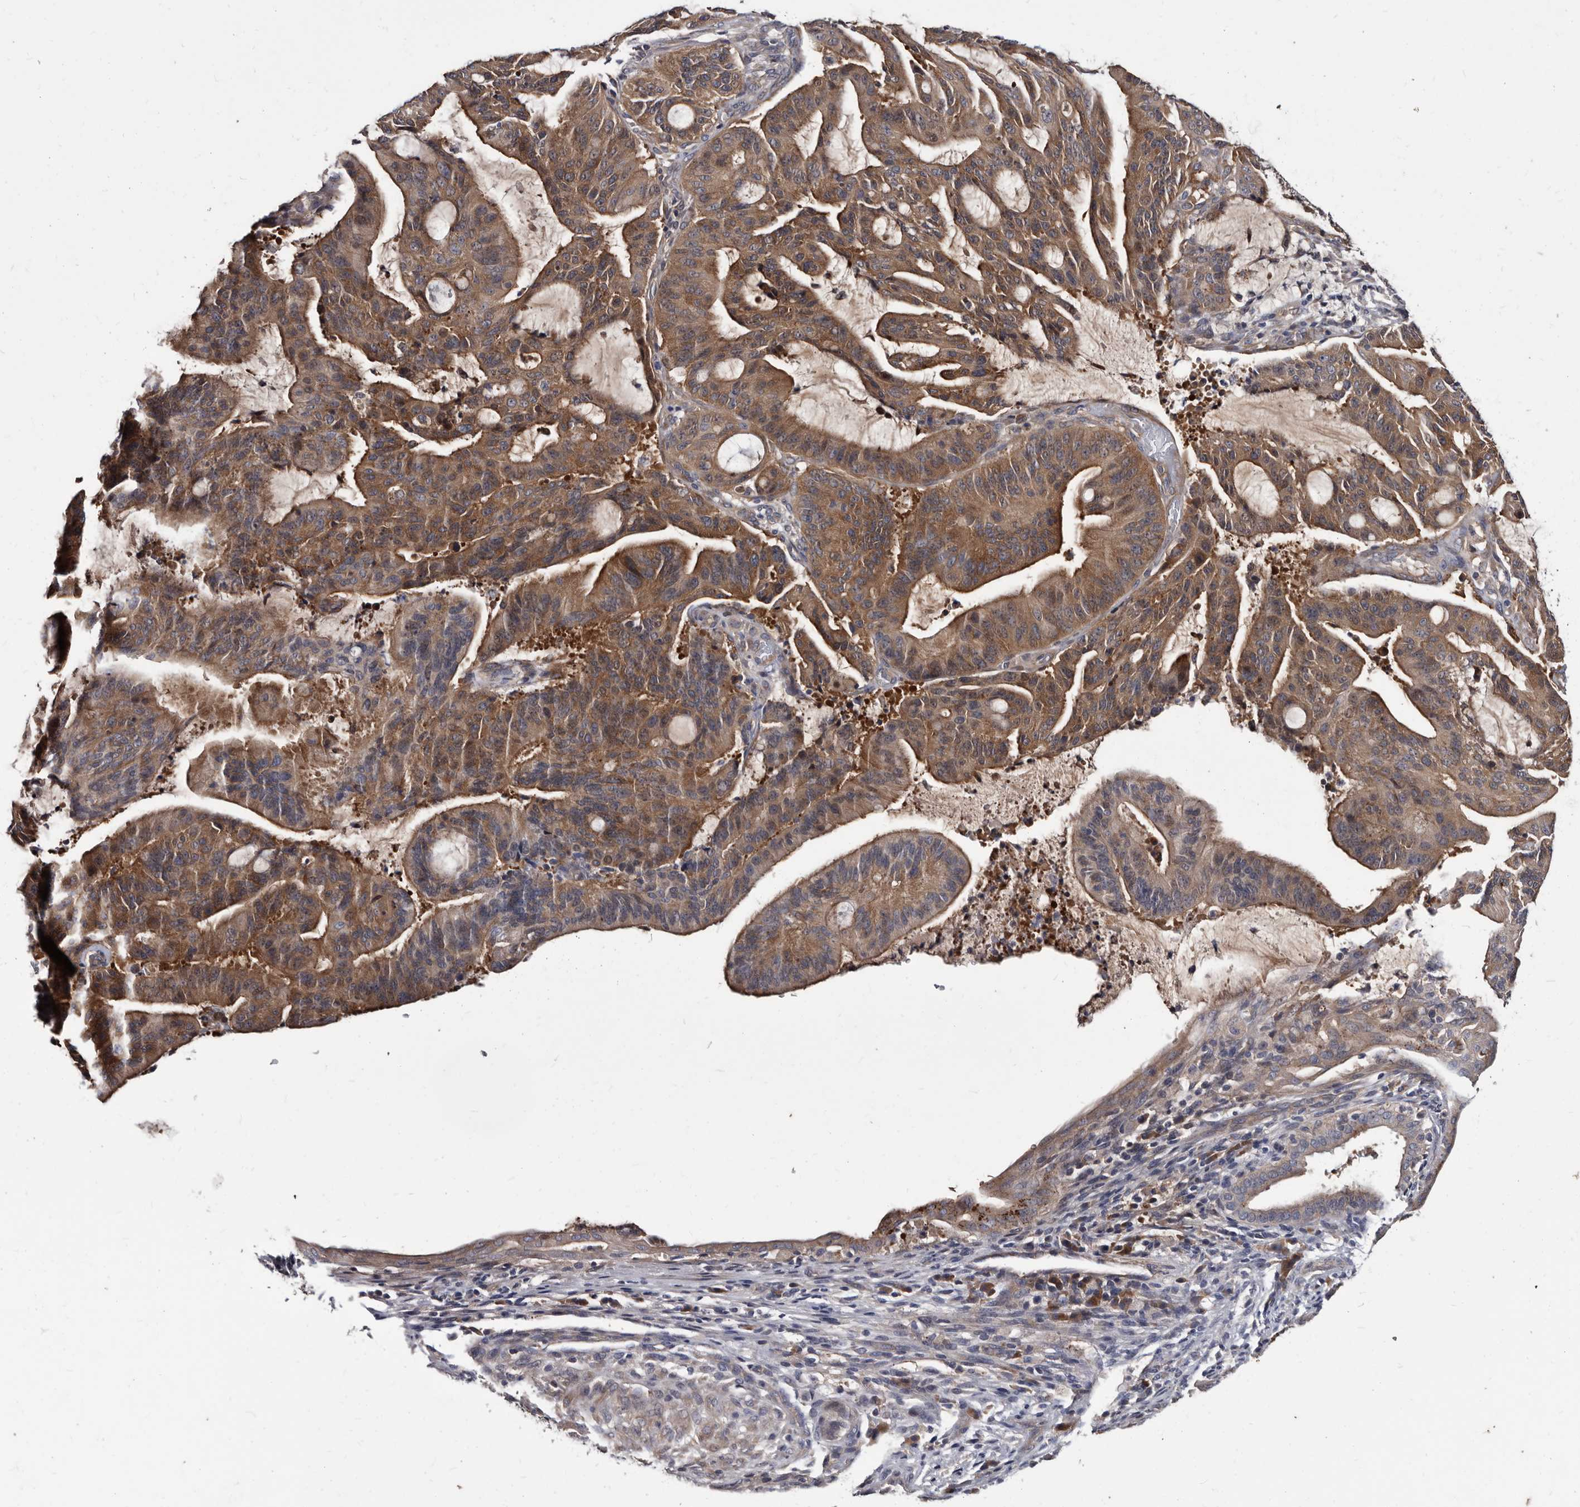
{"staining": {"intensity": "moderate", "quantity": ">75%", "location": "cytoplasmic/membranous"}, "tissue": "liver cancer", "cell_type": "Tumor cells", "image_type": "cancer", "snomed": [{"axis": "morphology", "description": "Normal tissue, NOS"}, {"axis": "morphology", "description": "Cholangiocarcinoma"}, {"axis": "topography", "description": "Liver"}, {"axis": "topography", "description": "Peripheral nerve tissue"}], "caption": "This image displays liver cholangiocarcinoma stained with immunohistochemistry (IHC) to label a protein in brown. The cytoplasmic/membranous of tumor cells show moderate positivity for the protein. Nuclei are counter-stained blue.", "gene": "ABCF2", "patient": {"sex": "female", "age": 73}}